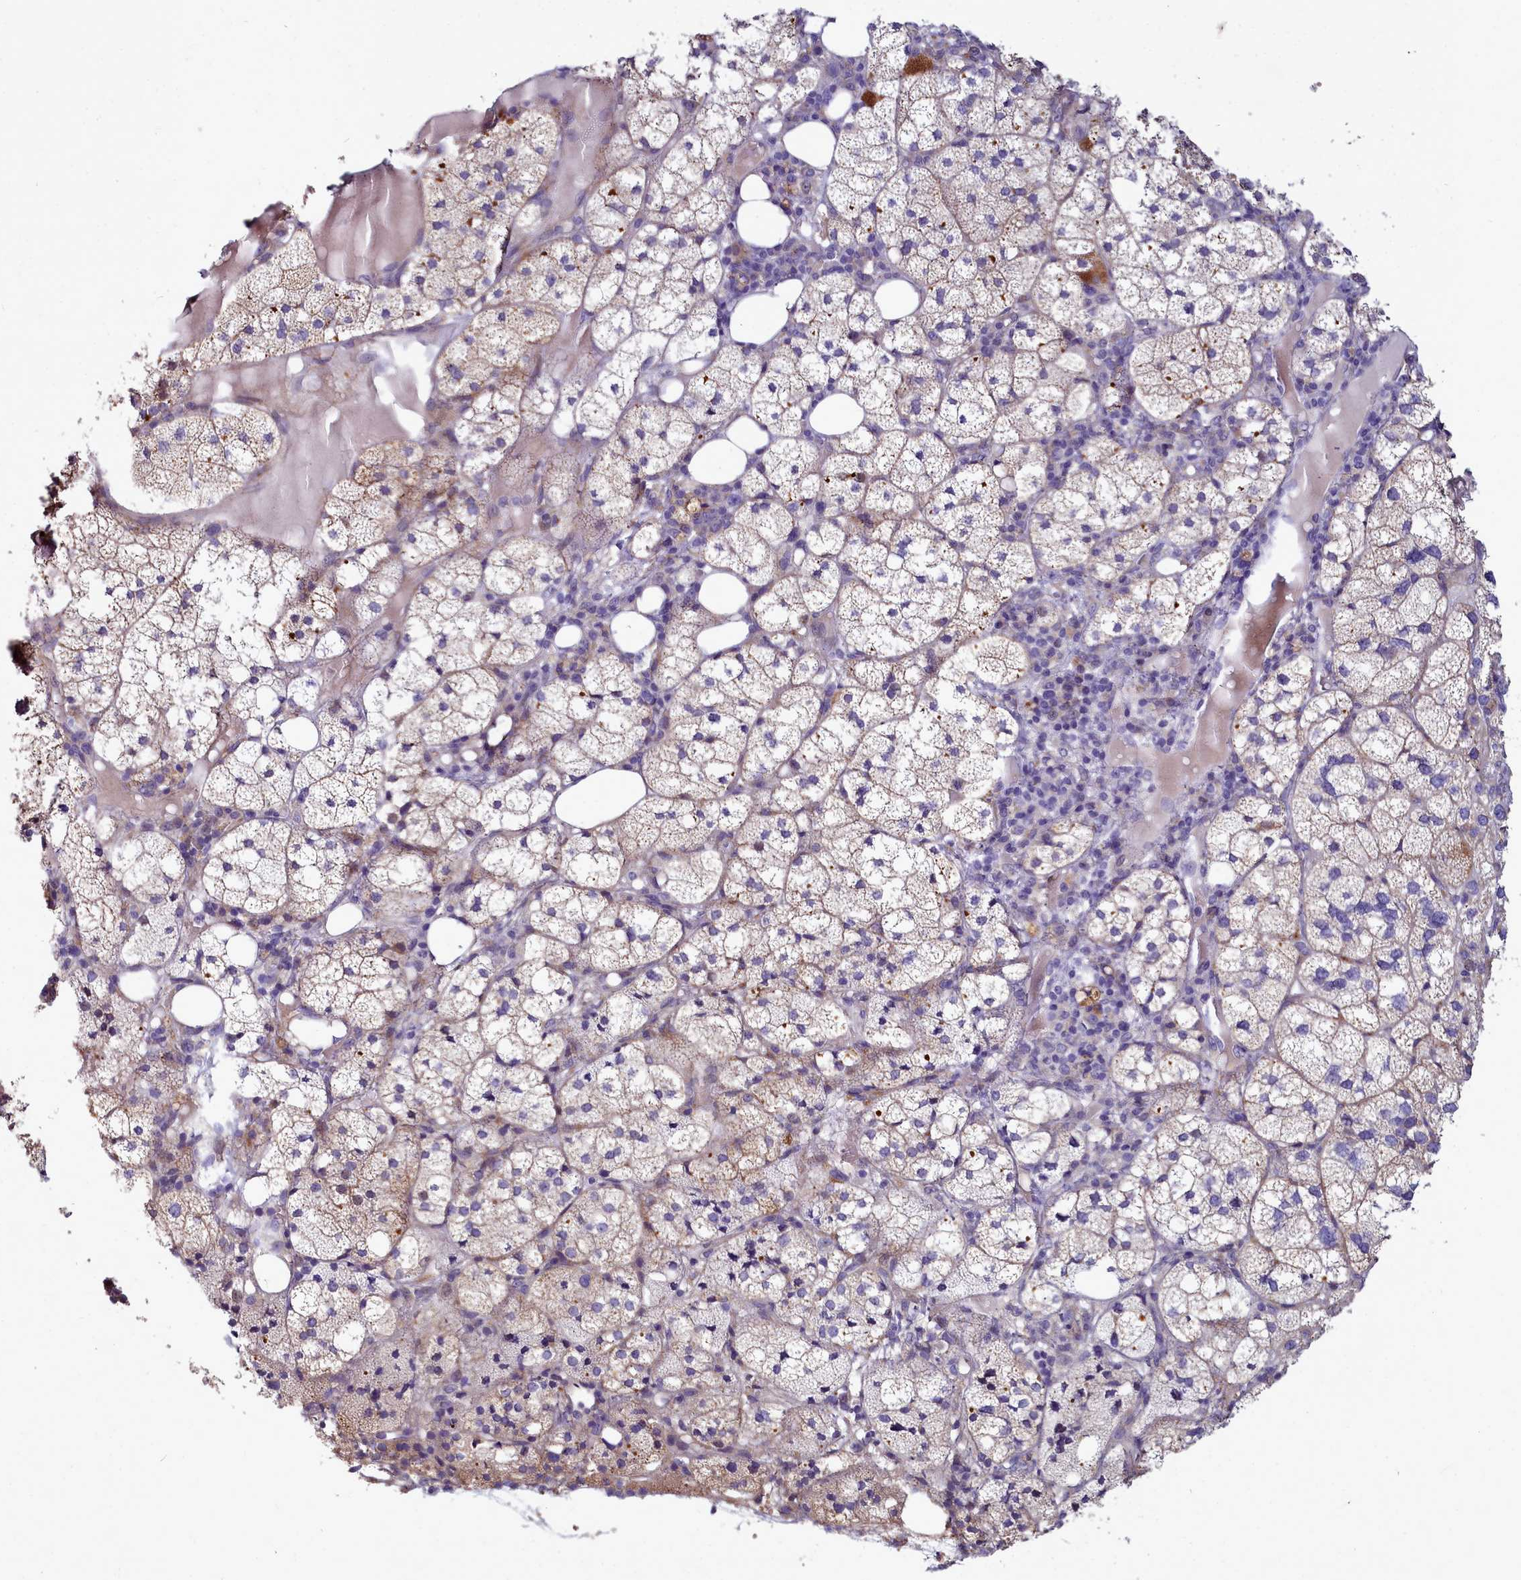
{"staining": {"intensity": "moderate", "quantity": "25%-75%", "location": "cytoplasmic/membranous"}, "tissue": "adrenal gland", "cell_type": "Glandular cells", "image_type": "normal", "snomed": [{"axis": "morphology", "description": "Normal tissue, NOS"}, {"axis": "topography", "description": "Adrenal gland"}], "caption": "This is an image of IHC staining of benign adrenal gland, which shows moderate staining in the cytoplasmic/membranous of glandular cells.", "gene": "SMPD4", "patient": {"sex": "female", "age": 61}}